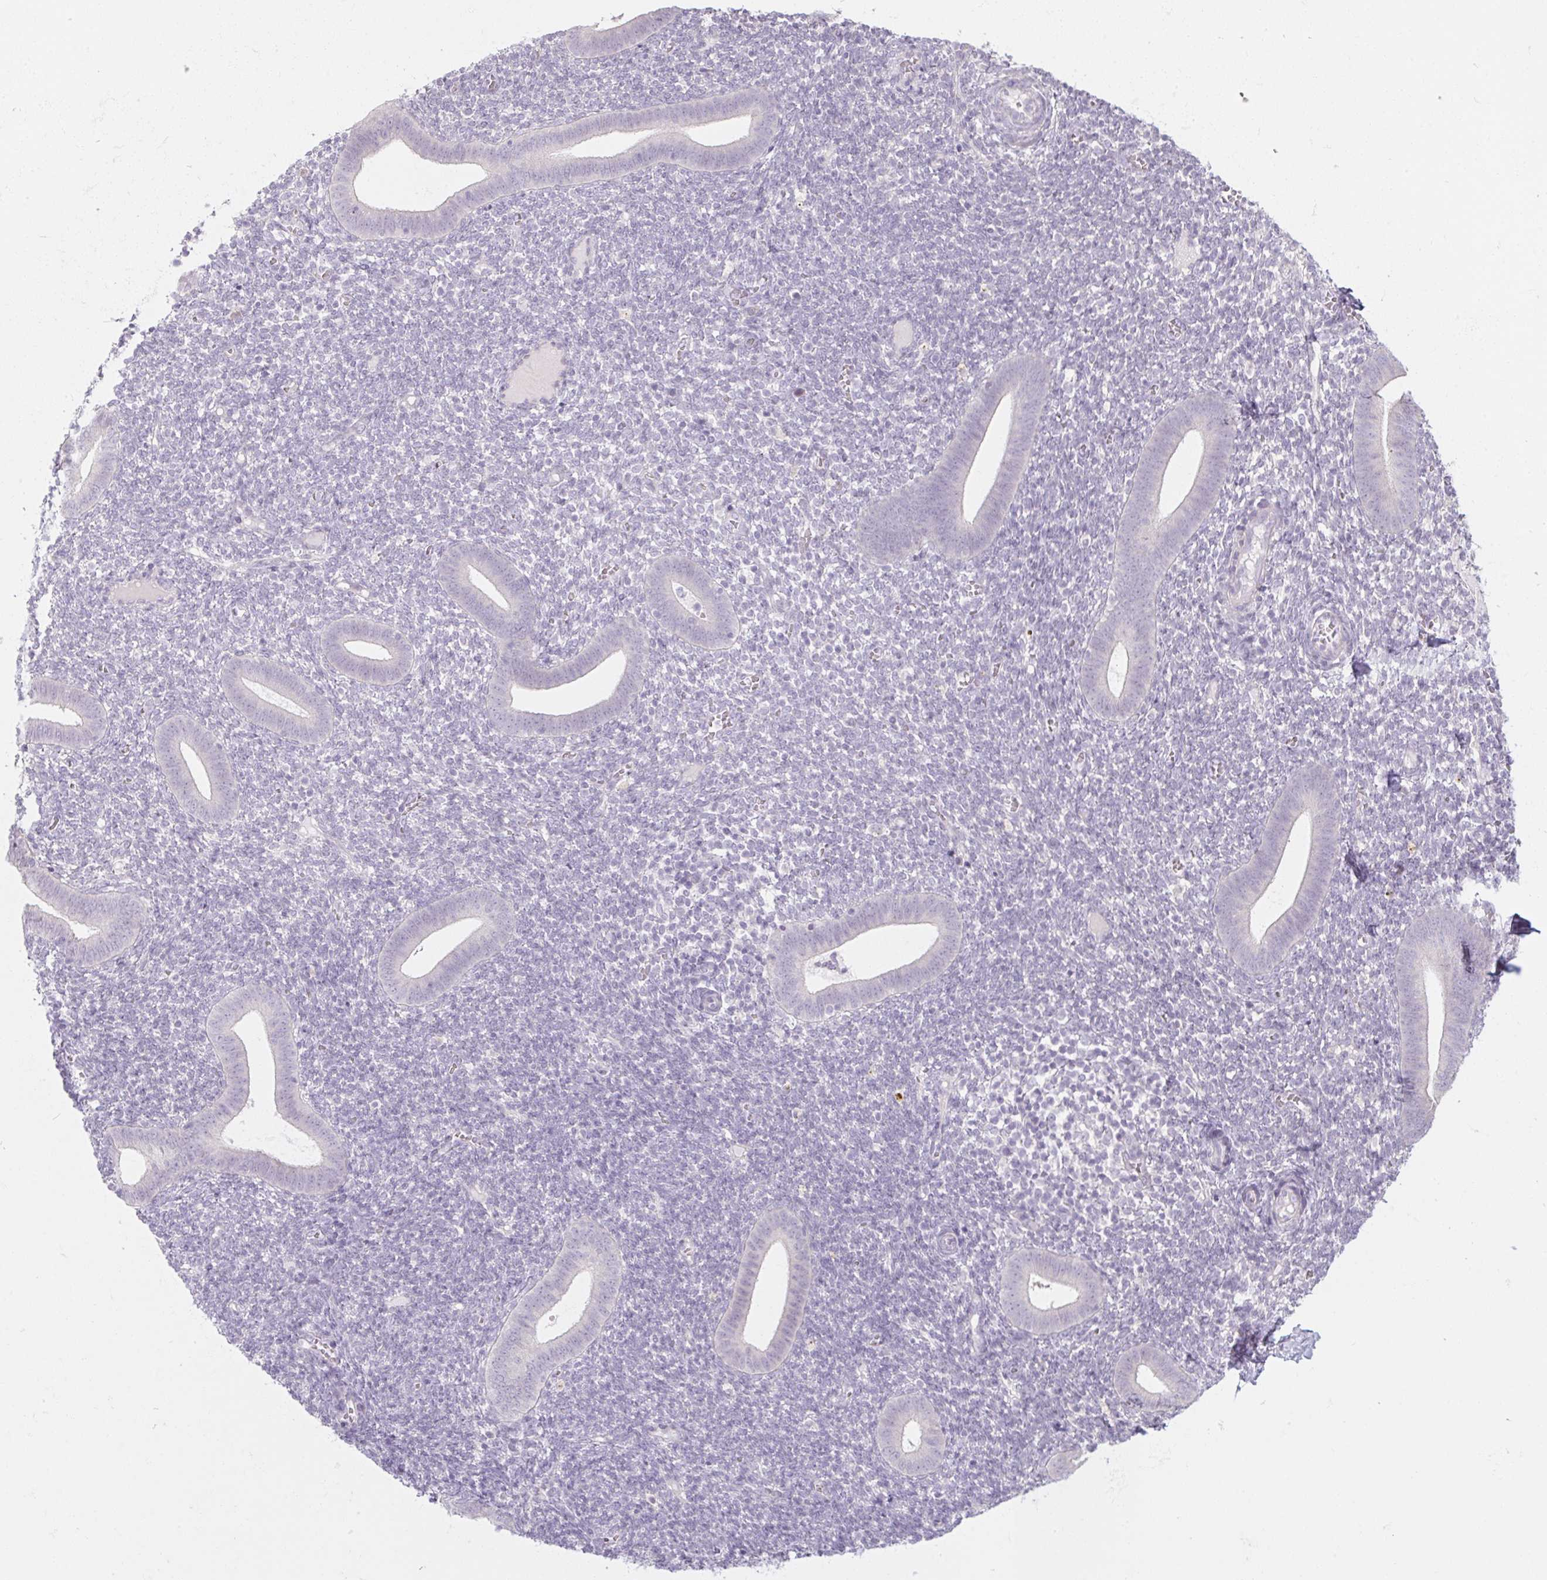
{"staining": {"intensity": "negative", "quantity": "none", "location": "none"}, "tissue": "endometrium", "cell_type": "Cells in endometrial stroma", "image_type": "normal", "snomed": [{"axis": "morphology", "description": "Normal tissue, NOS"}, {"axis": "topography", "description": "Endometrium"}], "caption": "Protein analysis of unremarkable endometrium shows no significant positivity in cells in endometrial stroma. The staining is performed using DAB brown chromogen with nuclei counter-stained in using hematoxylin.", "gene": "CTCFL", "patient": {"sex": "female", "age": 25}}